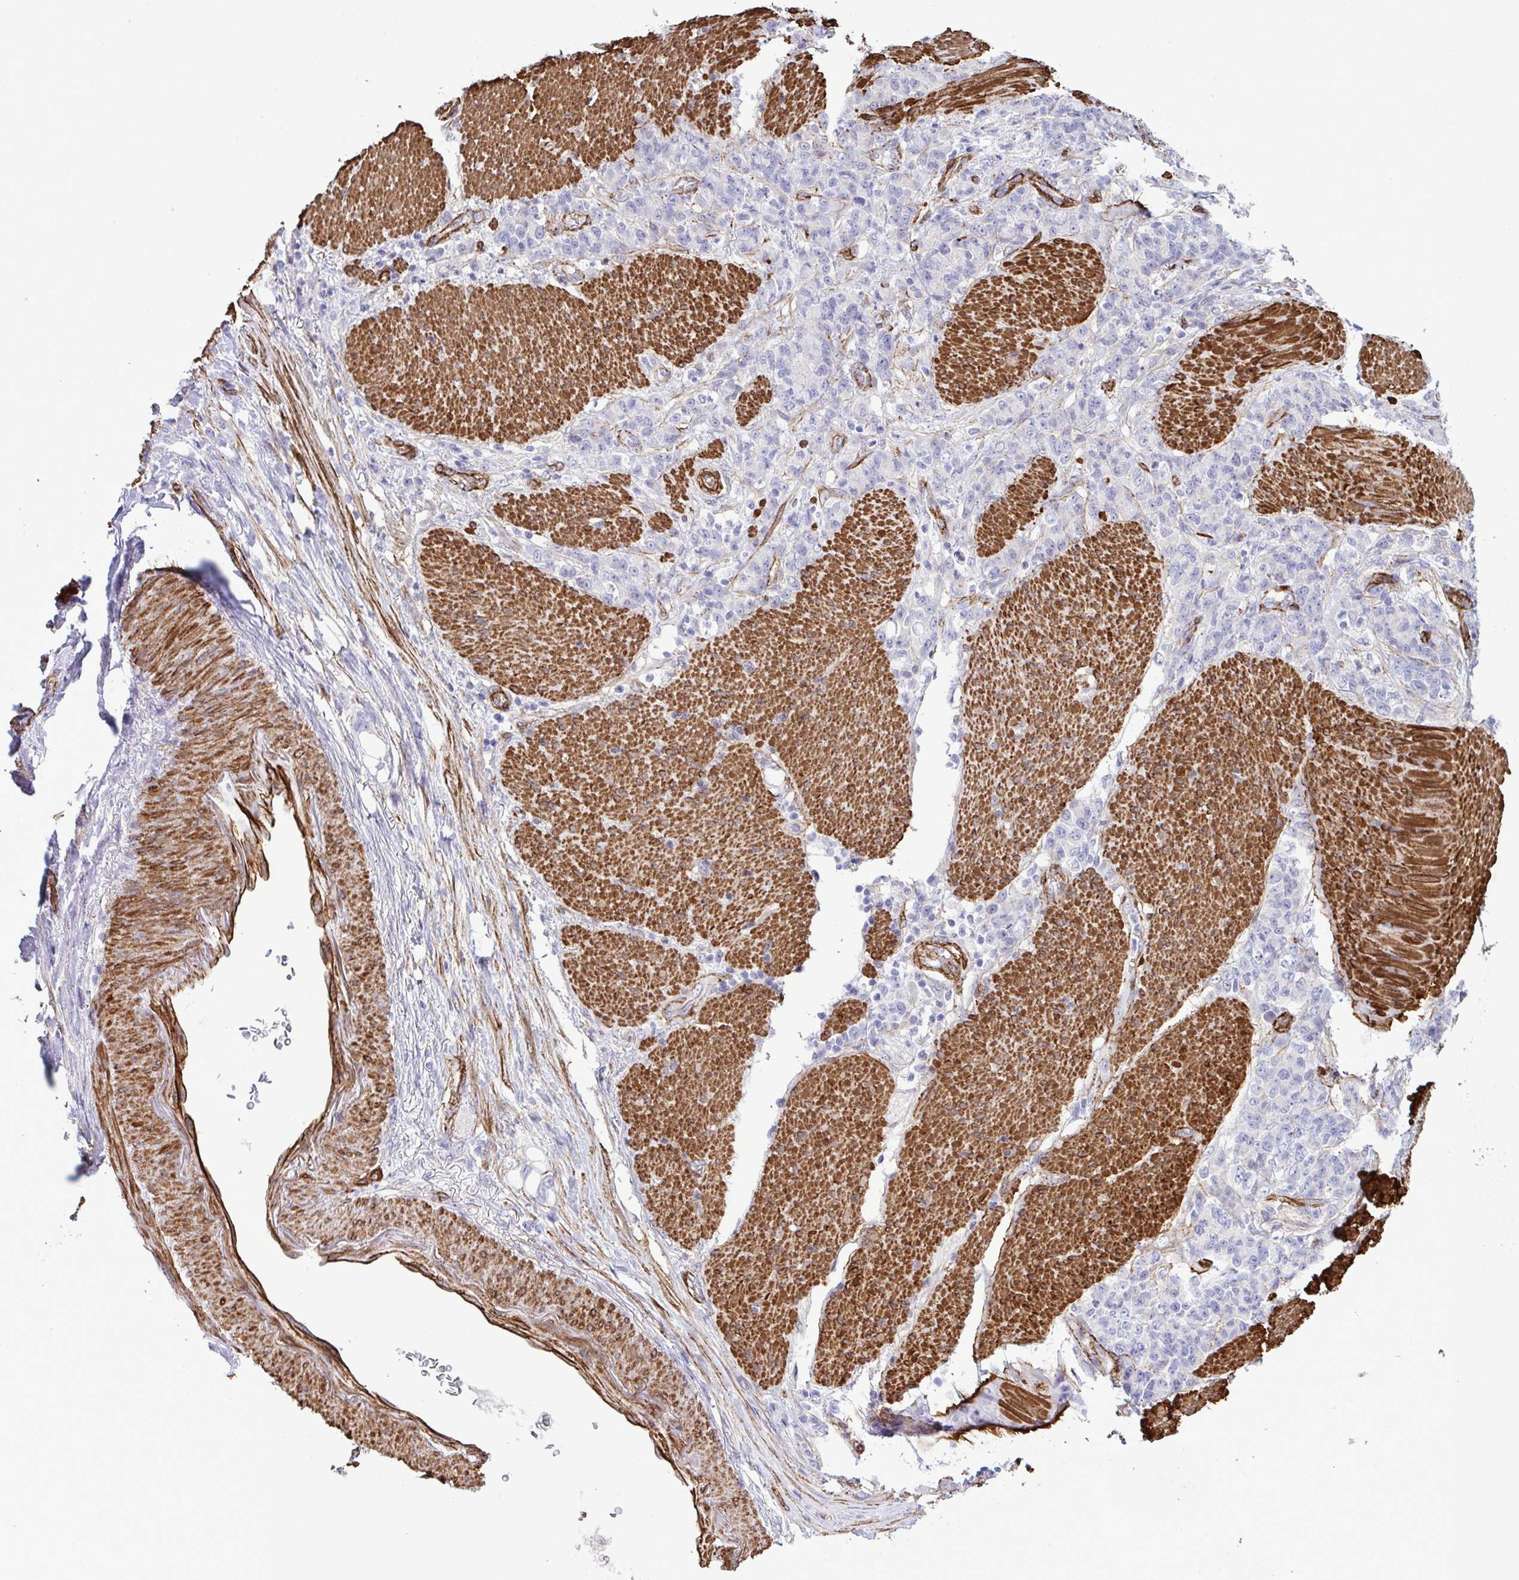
{"staining": {"intensity": "negative", "quantity": "none", "location": "none"}, "tissue": "stomach cancer", "cell_type": "Tumor cells", "image_type": "cancer", "snomed": [{"axis": "morphology", "description": "Adenocarcinoma, NOS"}, {"axis": "topography", "description": "Stomach"}], "caption": "Immunohistochemistry (IHC) of human stomach adenocarcinoma displays no expression in tumor cells.", "gene": "SYNPO2L", "patient": {"sex": "female", "age": 79}}